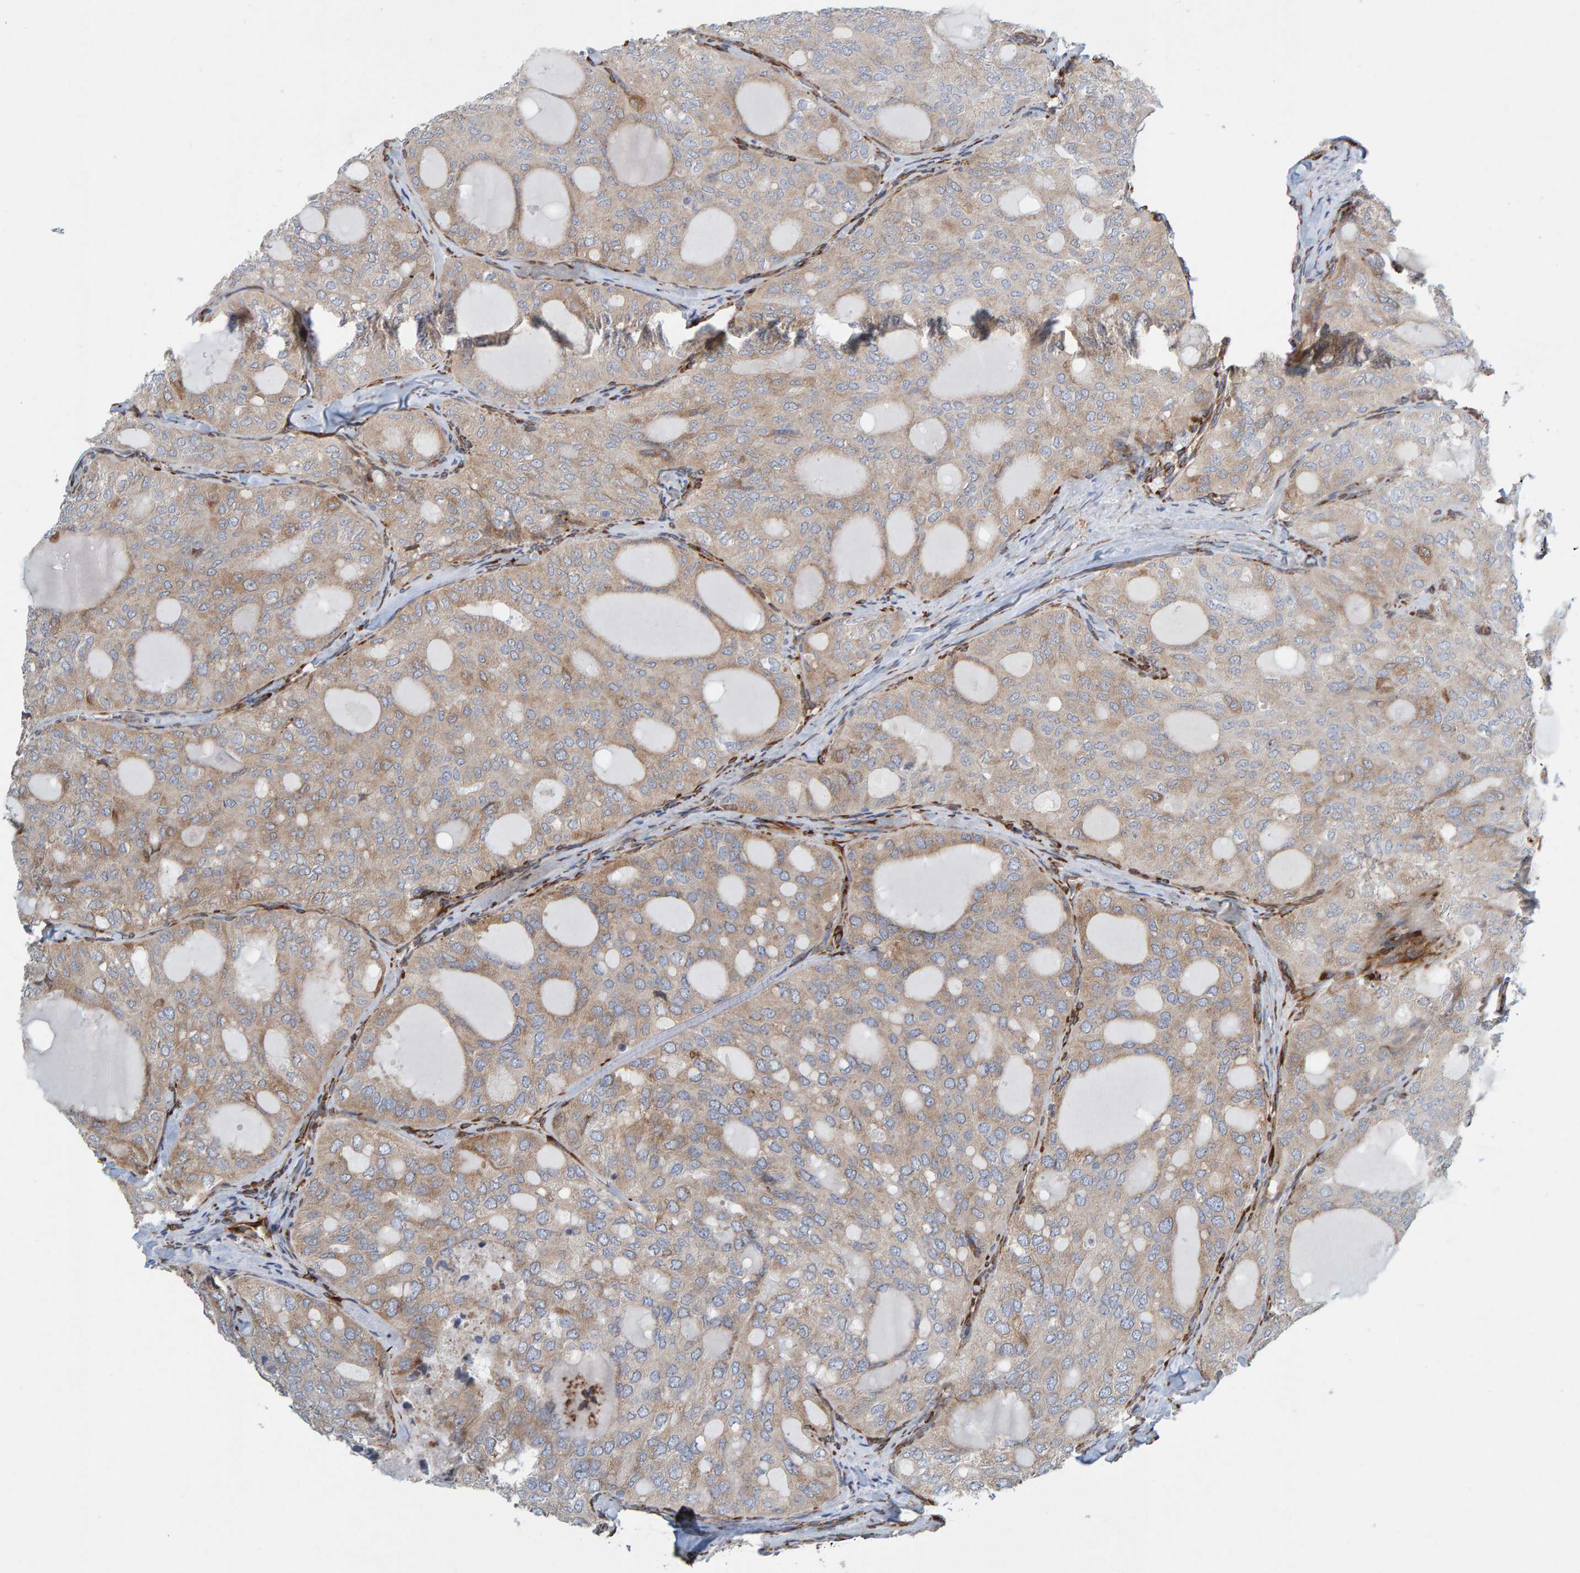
{"staining": {"intensity": "weak", "quantity": "25%-75%", "location": "cytoplasmic/membranous"}, "tissue": "thyroid cancer", "cell_type": "Tumor cells", "image_type": "cancer", "snomed": [{"axis": "morphology", "description": "Follicular adenoma carcinoma, NOS"}, {"axis": "topography", "description": "Thyroid gland"}], "caption": "Thyroid cancer stained with DAB (3,3'-diaminobenzidine) IHC shows low levels of weak cytoplasmic/membranous expression in approximately 25%-75% of tumor cells.", "gene": "MMP16", "patient": {"sex": "male", "age": 75}}